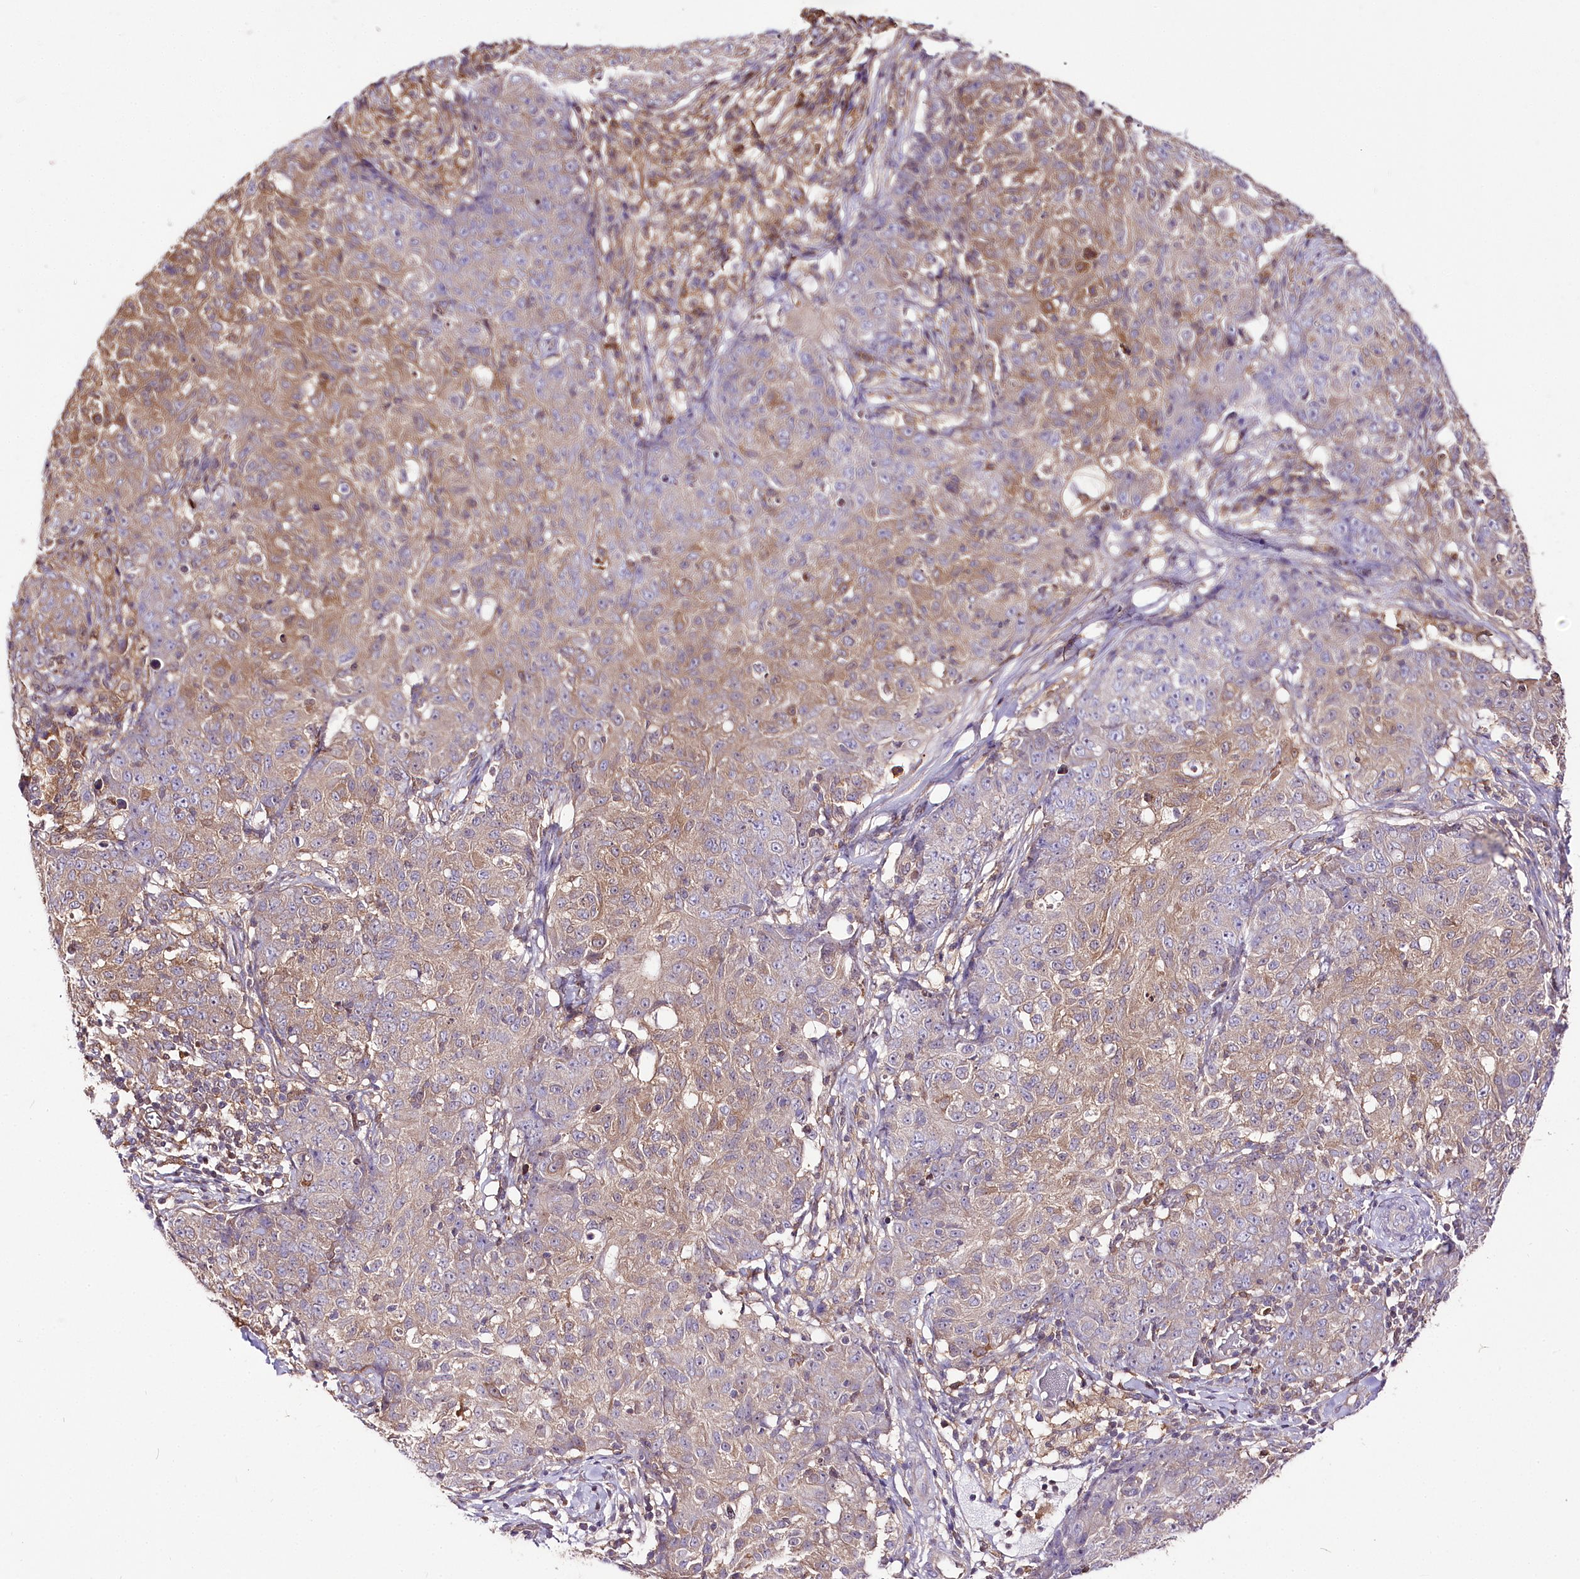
{"staining": {"intensity": "weak", "quantity": "25%-75%", "location": "cytoplasmic/membranous"}, "tissue": "ovarian cancer", "cell_type": "Tumor cells", "image_type": "cancer", "snomed": [{"axis": "morphology", "description": "Carcinoma, endometroid"}, {"axis": "topography", "description": "Ovary"}], "caption": "Tumor cells reveal low levels of weak cytoplasmic/membranous positivity in about 25%-75% of cells in human ovarian cancer (endometroid carcinoma).", "gene": "UGP2", "patient": {"sex": "female", "age": 42}}